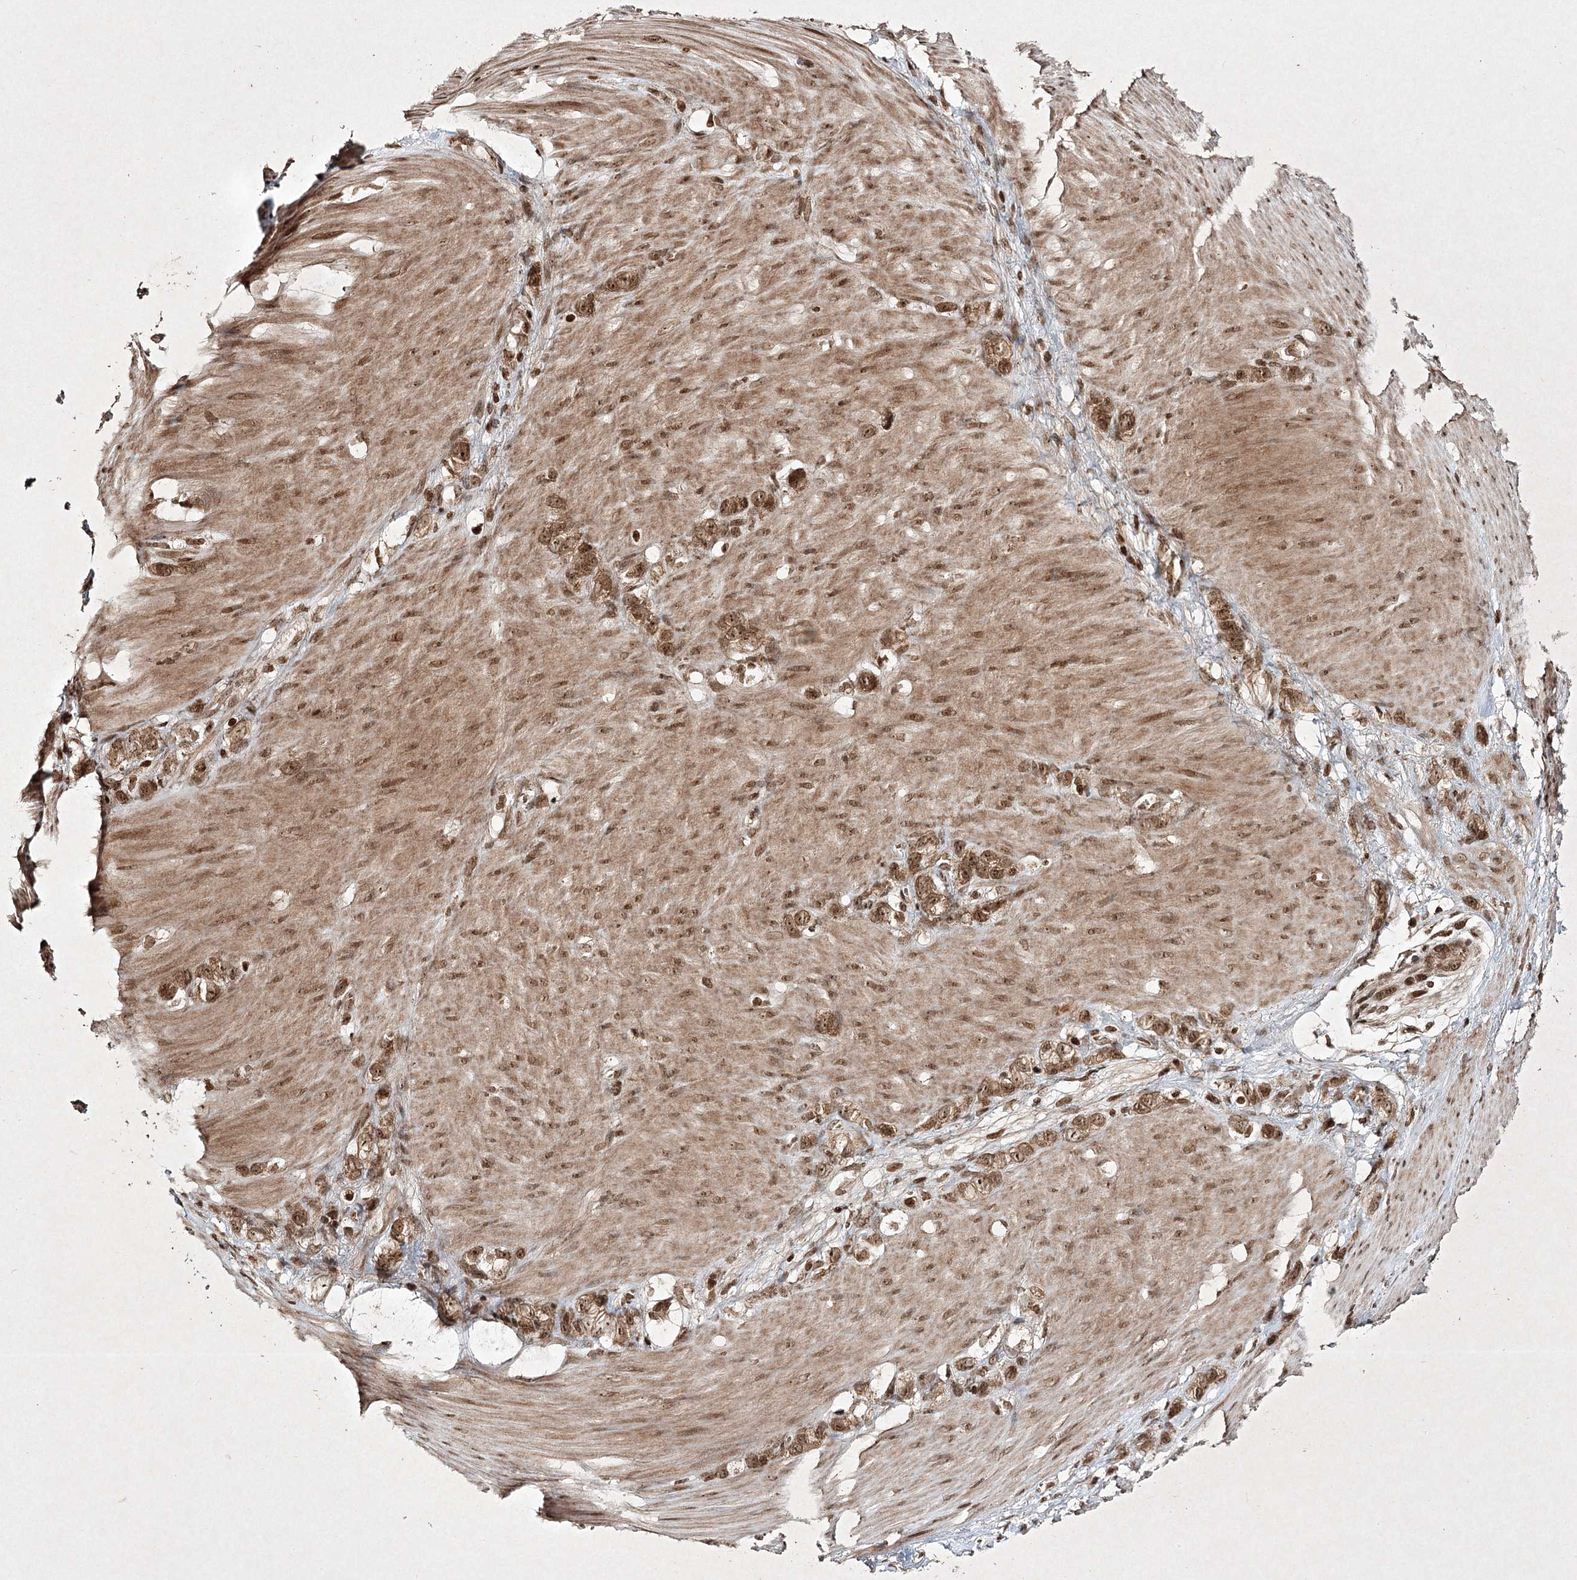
{"staining": {"intensity": "moderate", "quantity": ">75%", "location": "cytoplasmic/membranous,nuclear"}, "tissue": "stomach cancer", "cell_type": "Tumor cells", "image_type": "cancer", "snomed": [{"axis": "morphology", "description": "Normal tissue, NOS"}, {"axis": "morphology", "description": "Adenocarcinoma, NOS"}, {"axis": "morphology", "description": "Adenocarcinoma, High grade"}, {"axis": "topography", "description": "Stomach, upper"}, {"axis": "topography", "description": "Stomach"}], "caption": "DAB immunohistochemical staining of stomach high-grade adenocarcinoma reveals moderate cytoplasmic/membranous and nuclear protein positivity in approximately >75% of tumor cells.", "gene": "CARM1", "patient": {"sex": "female", "age": 65}}